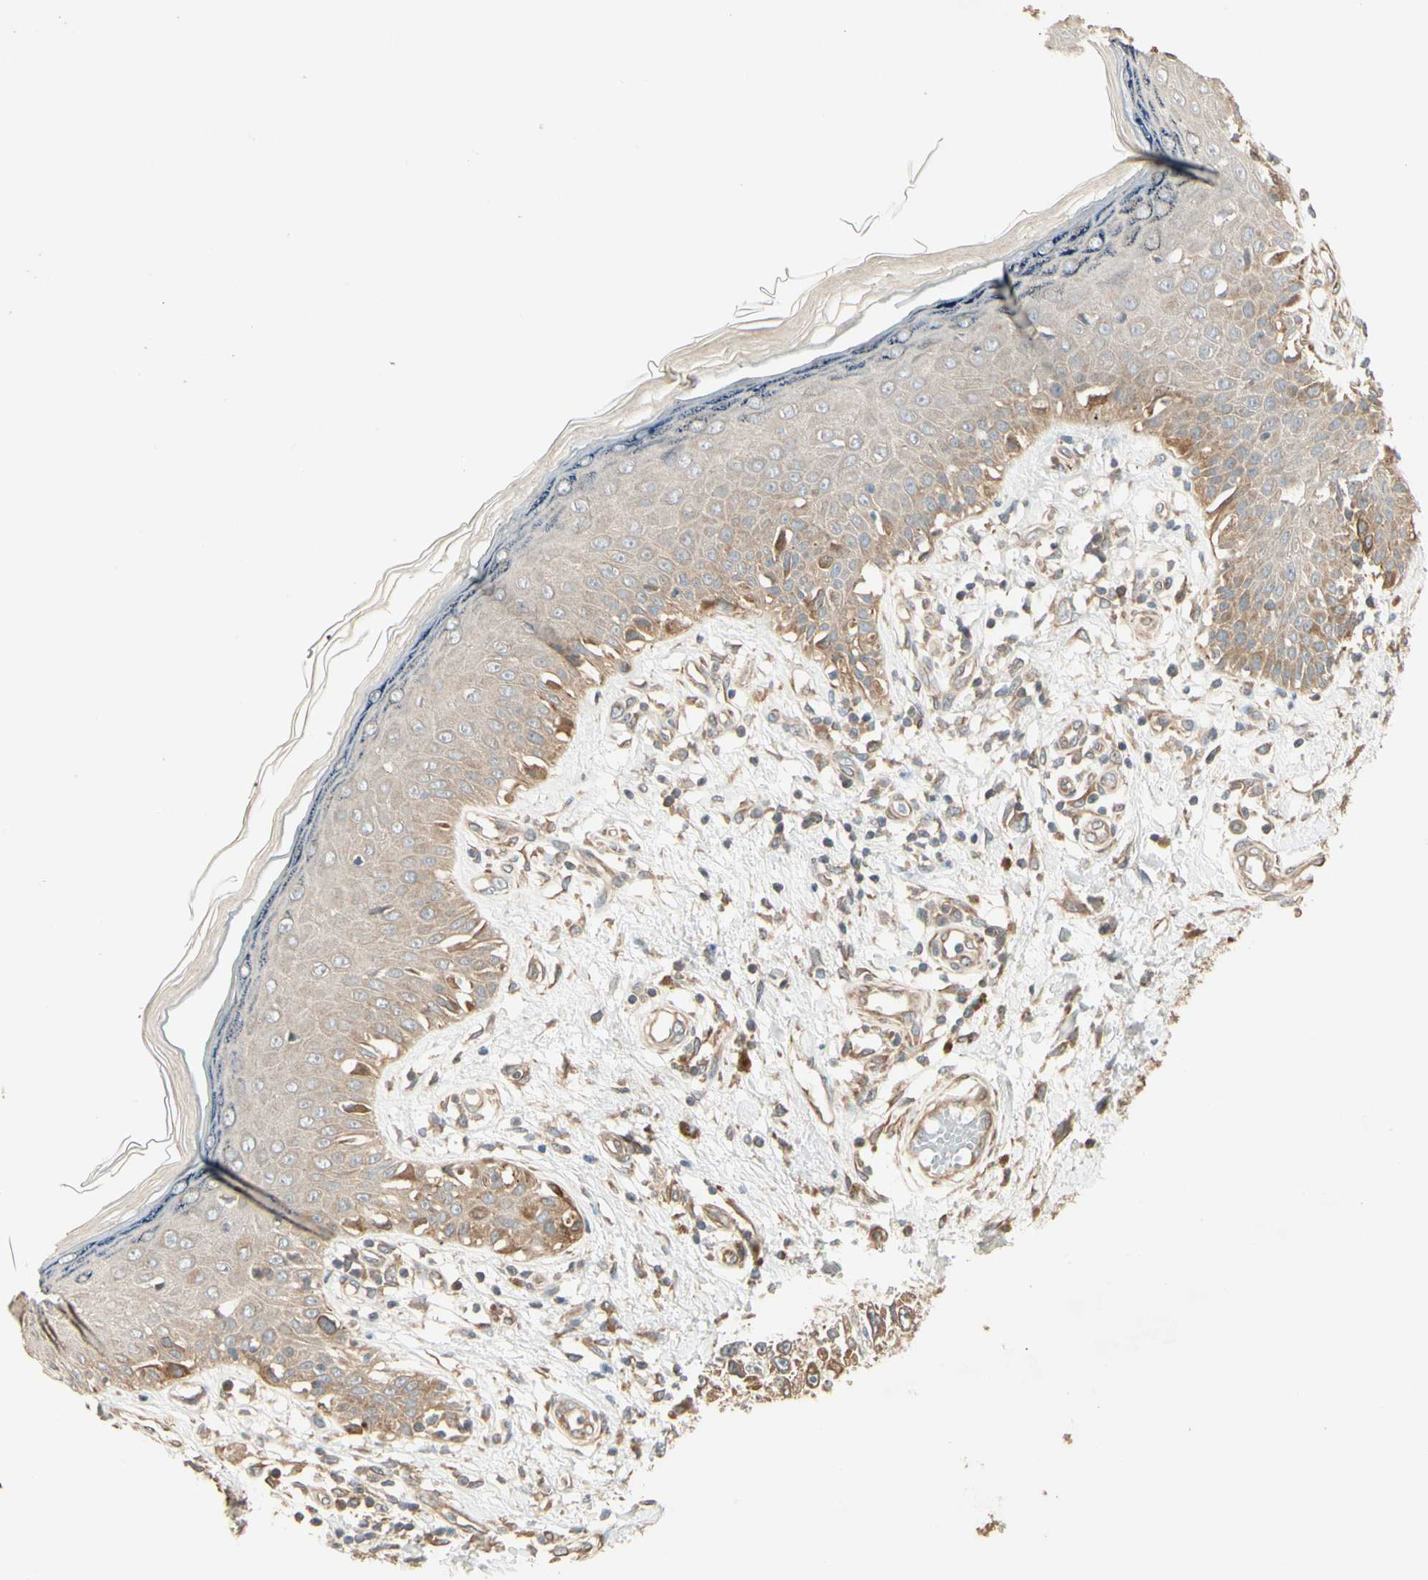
{"staining": {"intensity": "weak", "quantity": ">75%", "location": "cytoplasmic/membranous"}, "tissue": "melanoma", "cell_type": "Tumor cells", "image_type": "cancer", "snomed": [{"axis": "morphology", "description": "Malignant melanoma, NOS"}, {"axis": "topography", "description": "Skin"}], "caption": "IHC staining of malignant melanoma, which demonstrates low levels of weak cytoplasmic/membranous expression in approximately >75% of tumor cells indicating weak cytoplasmic/membranous protein positivity. The staining was performed using DAB (3,3'-diaminobenzidine) (brown) for protein detection and nuclei were counterstained in hematoxylin (blue).", "gene": "IRAG1", "patient": {"sex": "female", "age": 81}}